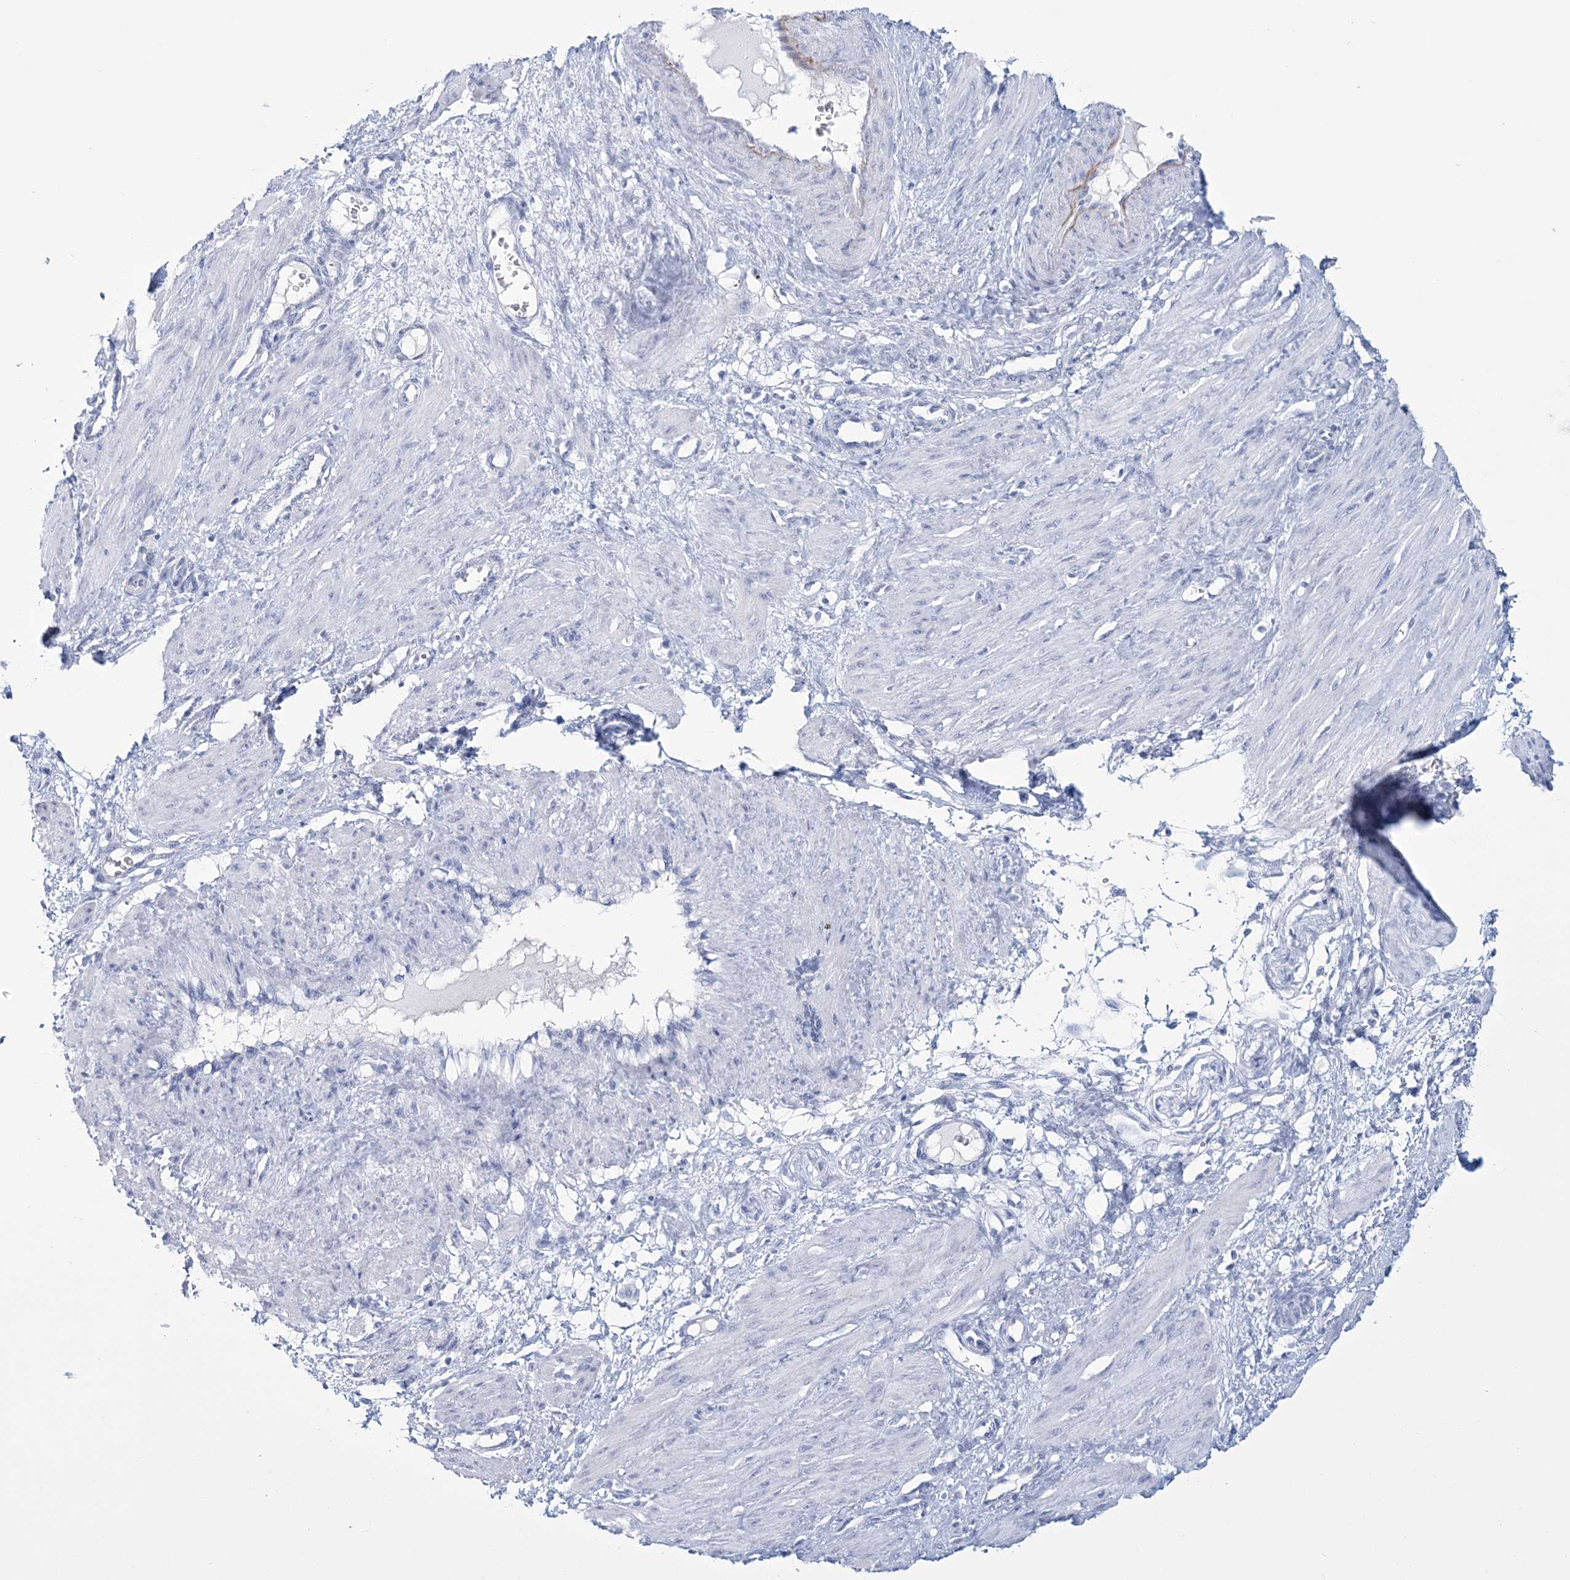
{"staining": {"intensity": "negative", "quantity": "none", "location": "none"}, "tissue": "smooth muscle", "cell_type": "Smooth muscle cells", "image_type": "normal", "snomed": [{"axis": "morphology", "description": "Normal tissue, NOS"}, {"axis": "topography", "description": "Endometrium"}], "caption": "This histopathology image is of benign smooth muscle stained with immunohistochemistry (IHC) to label a protein in brown with the nuclei are counter-stained blue. There is no expression in smooth muscle cells.", "gene": "DPCD", "patient": {"sex": "female", "age": 33}}